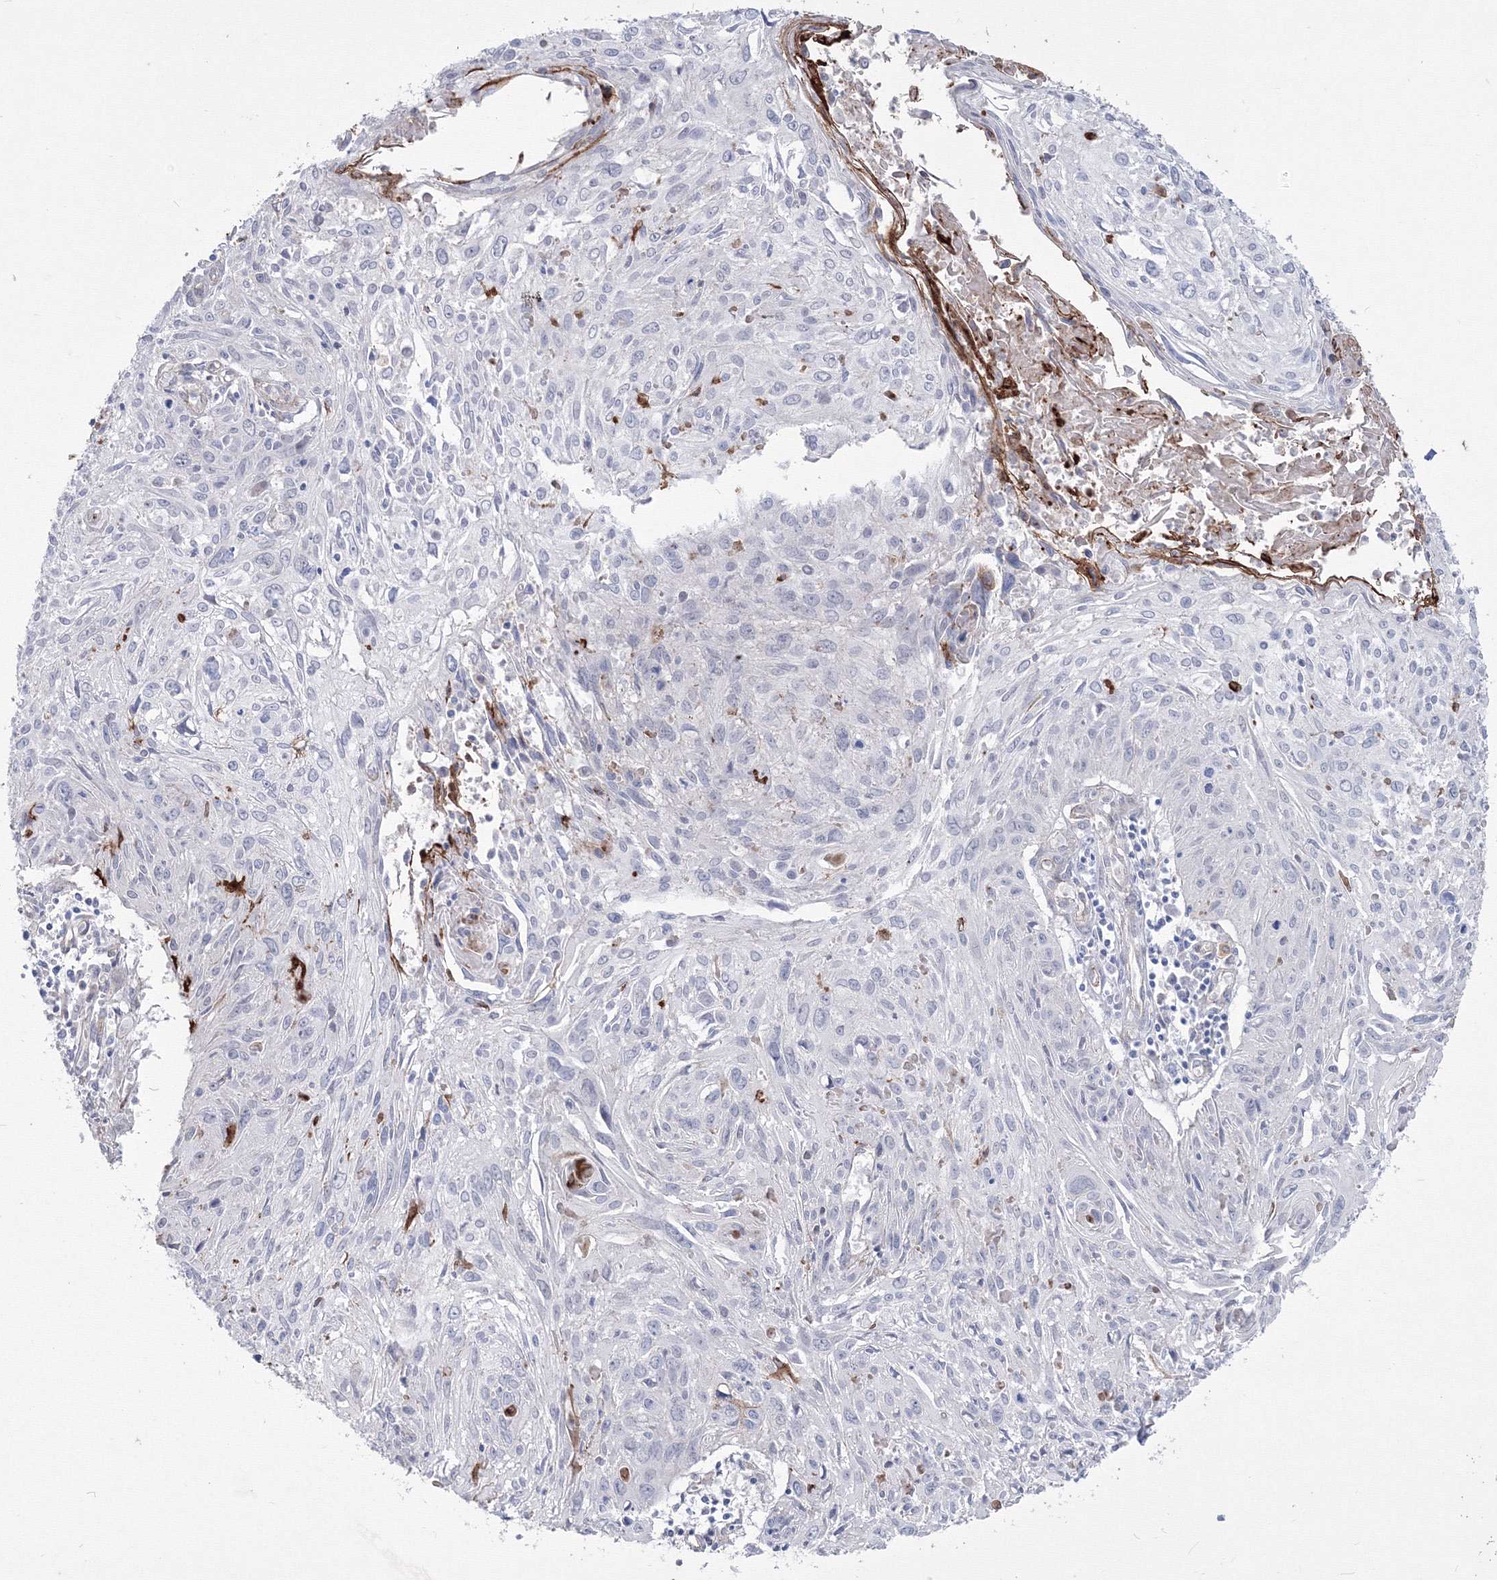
{"staining": {"intensity": "negative", "quantity": "none", "location": "none"}, "tissue": "cervical cancer", "cell_type": "Tumor cells", "image_type": "cancer", "snomed": [{"axis": "morphology", "description": "Squamous cell carcinoma, NOS"}, {"axis": "topography", "description": "Cervix"}], "caption": "This is a photomicrograph of immunohistochemistry (IHC) staining of cervical squamous cell carcinoma, which shows no positivity in tumor cells.", "gene": "HYAL2", "patient": {"sex": "female", "age": 51}}